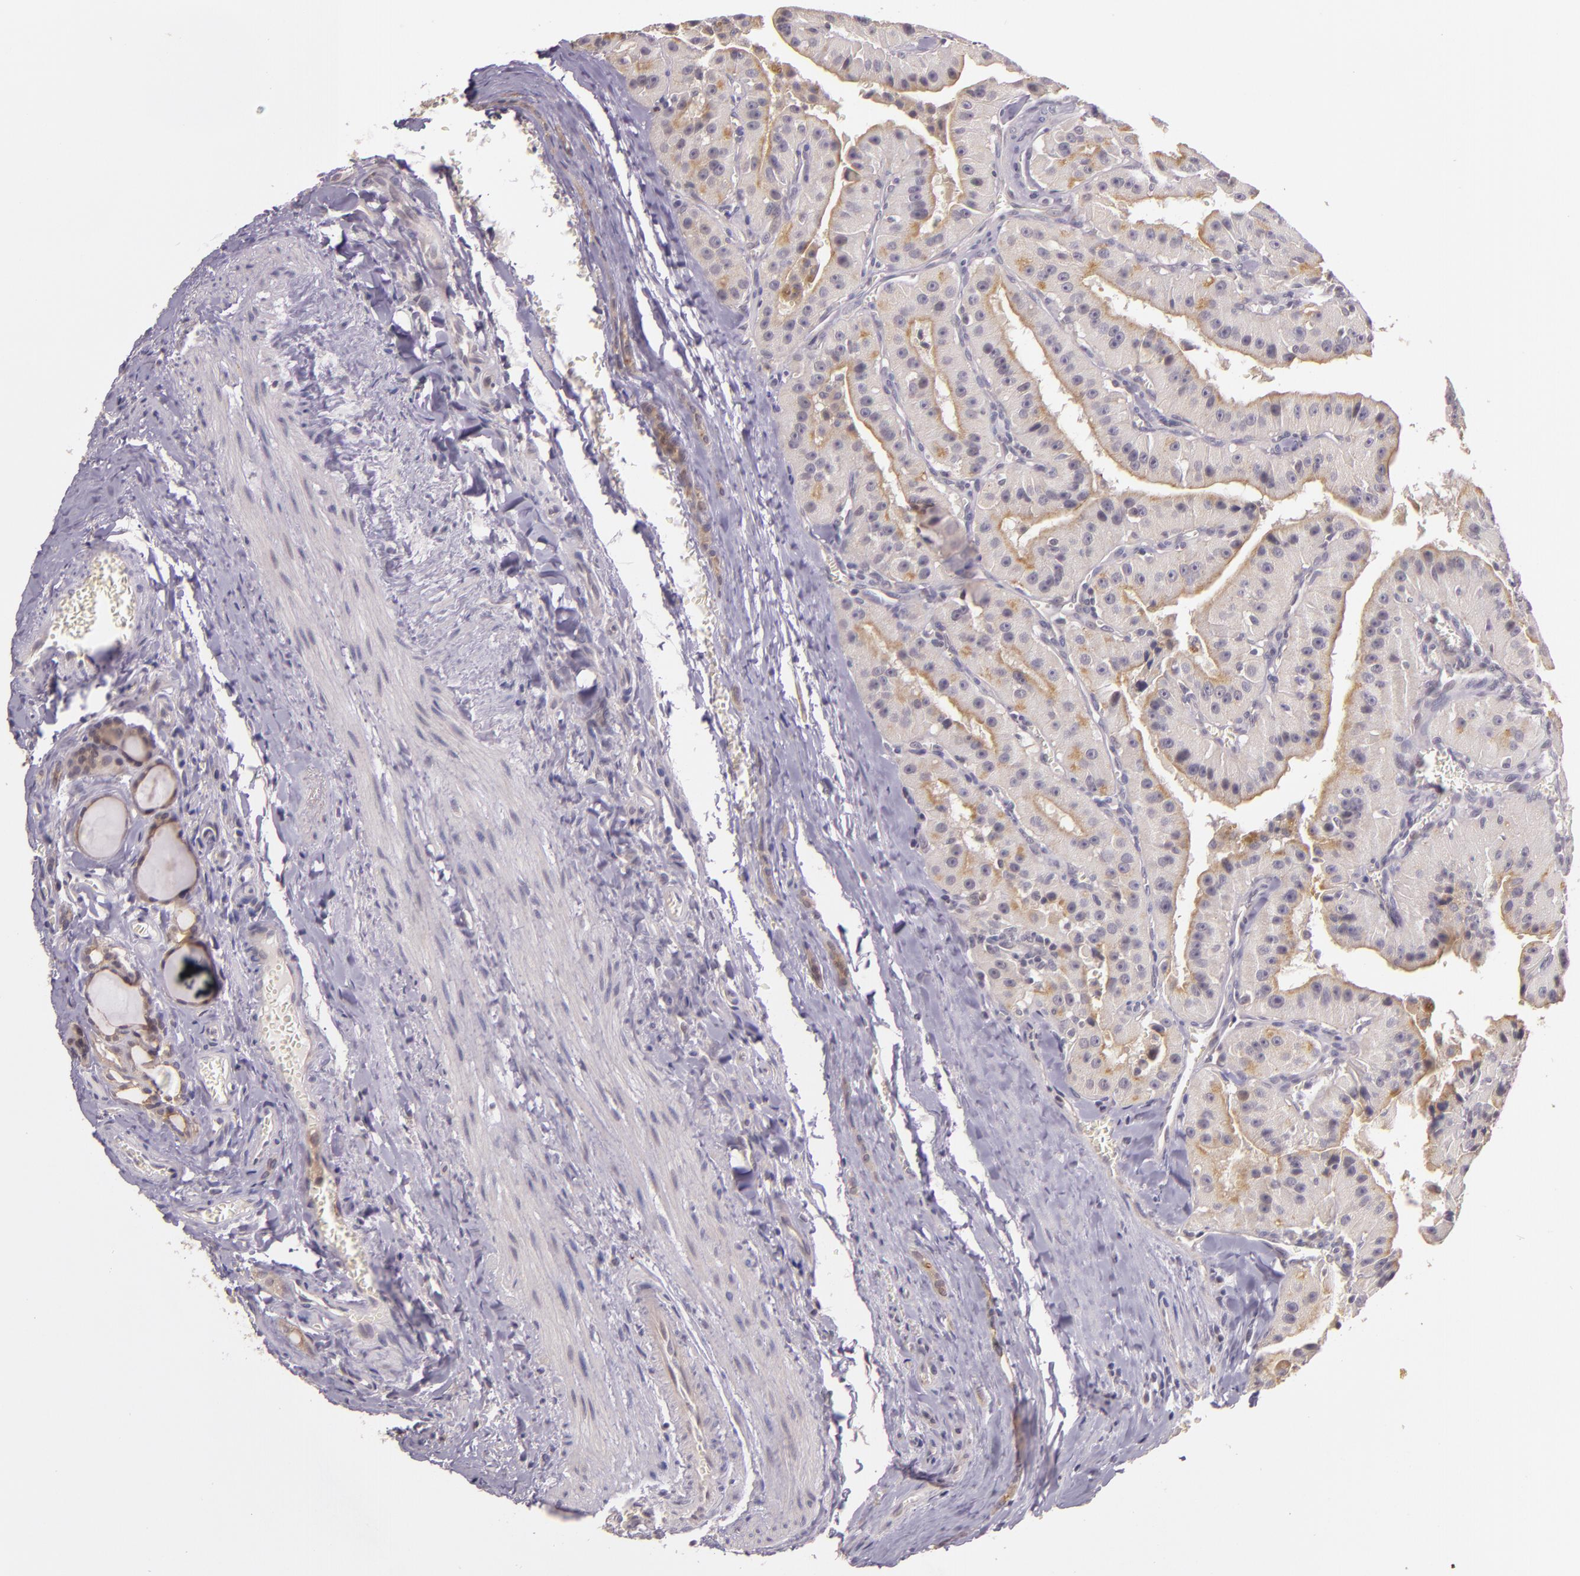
{"staining": {"intensity": "weak", "quantity": "25%-75%", "location": "cytoplasmic/membranous"}, "tissue": "thyroid cancer", "cell_type": "Tumor cells", "image_type": "cancer", "snomed": [{"axis": "morphology", "description": "Carcinoma, NOS"}, {"axis": "topography", "description": "Thyroid gland"}], "caption": "Immunohistochemical staining of thyroid cancer exhibits weak cytoplasmic/membranous protein expression in about 25%-75% of tumor cells.", "gene": "ARMH4", "patient": {"sex": "male", "age": 76}}